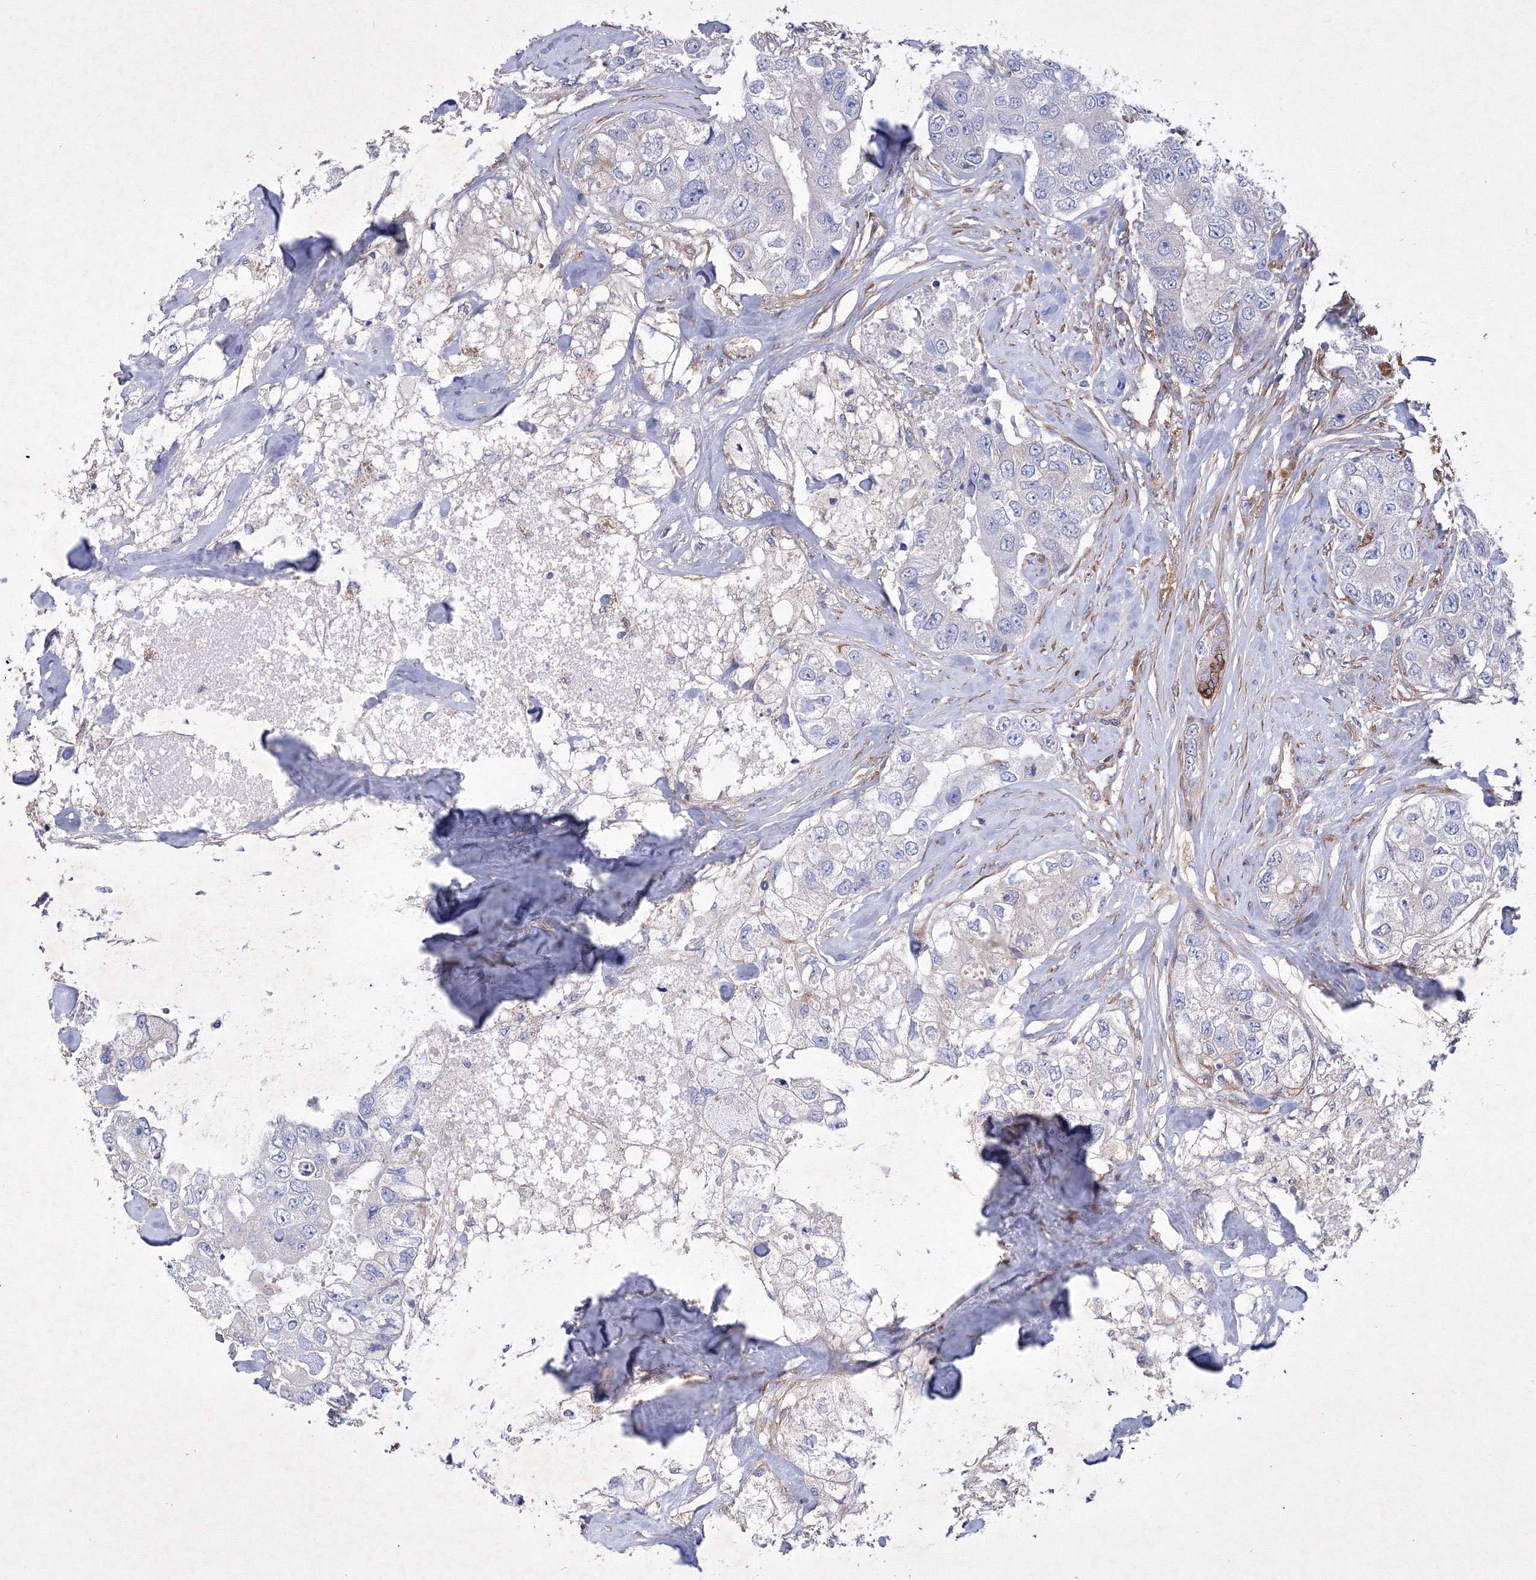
{"staining": {"intensity": "negative", "quantity": "none", "location": "none"}, "tissue": "breast cancer", "cell_type": "Tumor cells", "image_type": "cancer", "snomed": [{"axis": "morphology", "description": "Duct carcinoma"}, {"axis": "topography", "description": "Breast"}], "caption": "The IHC micrograph has no significant expression in tumor cells of breast cancer (invasive ductal carcinoma) tissue. (Immunohistochemistry (ihc), brightfield microscopy, high magnification).", "gene": "SNX18", "patient": {"sex": "female", "age": 62}}